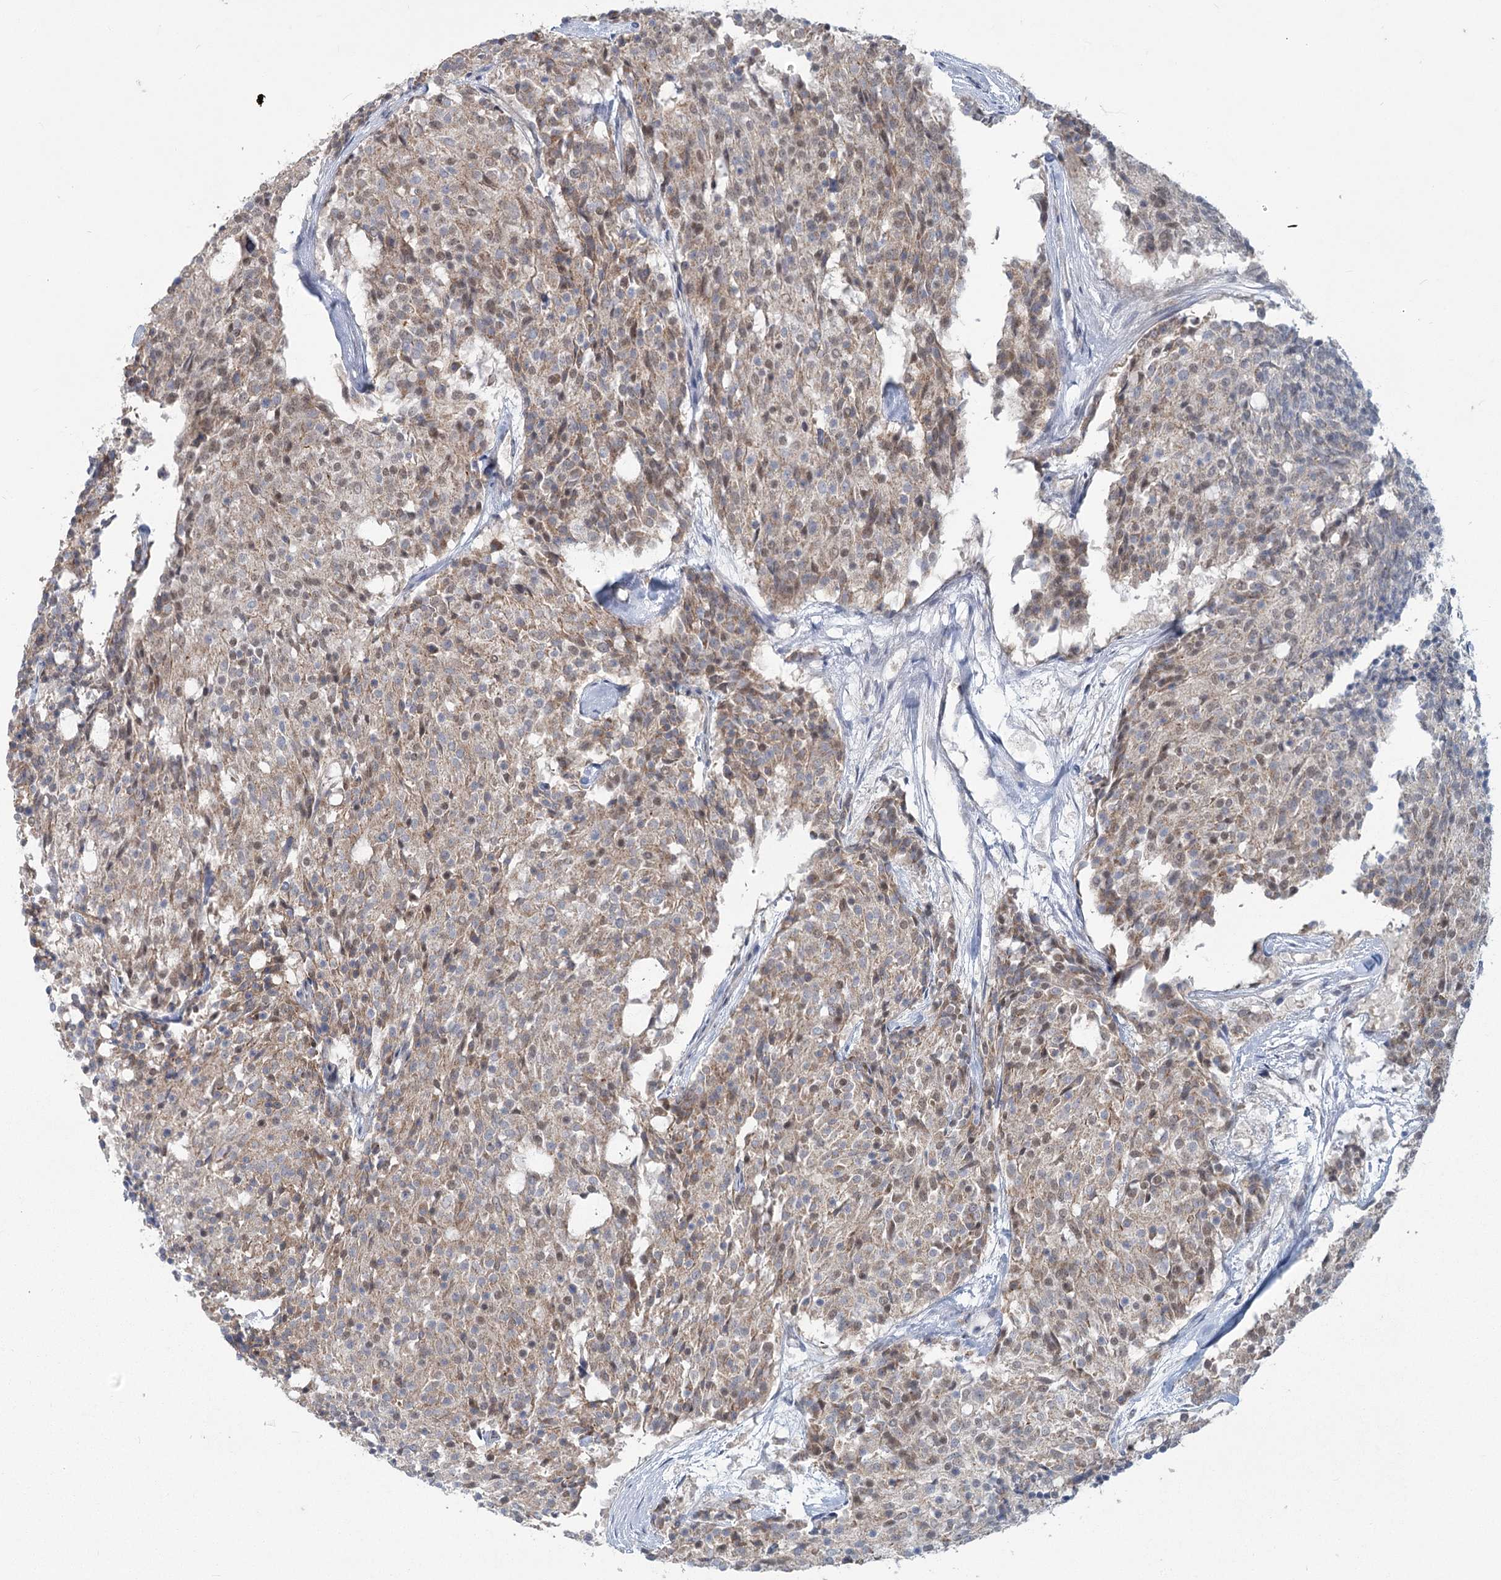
{"staining": {"intensity": "weak", "quantity": ">75%", "location": "cytoplasmic/membranous"}, "tissue": "carcinoid", "cell_type": "Tumor cells", "image_type": "cancer", "snomed": [{"axis": "morphology", "description": "Carcinoid, malignant, NOS"}, {"axis": "topography", "description": "Pancreas"}], "caption": "This histopathology image exhibits carcinoid stained with IHC to label a protein in brown. The cytoplasmic/membranous of tumor cells show weak positivity for the protein. Nuclei are counter-stained blue.", "gene": "MTG1", "patient": {"sex": "female", "age": 54}}